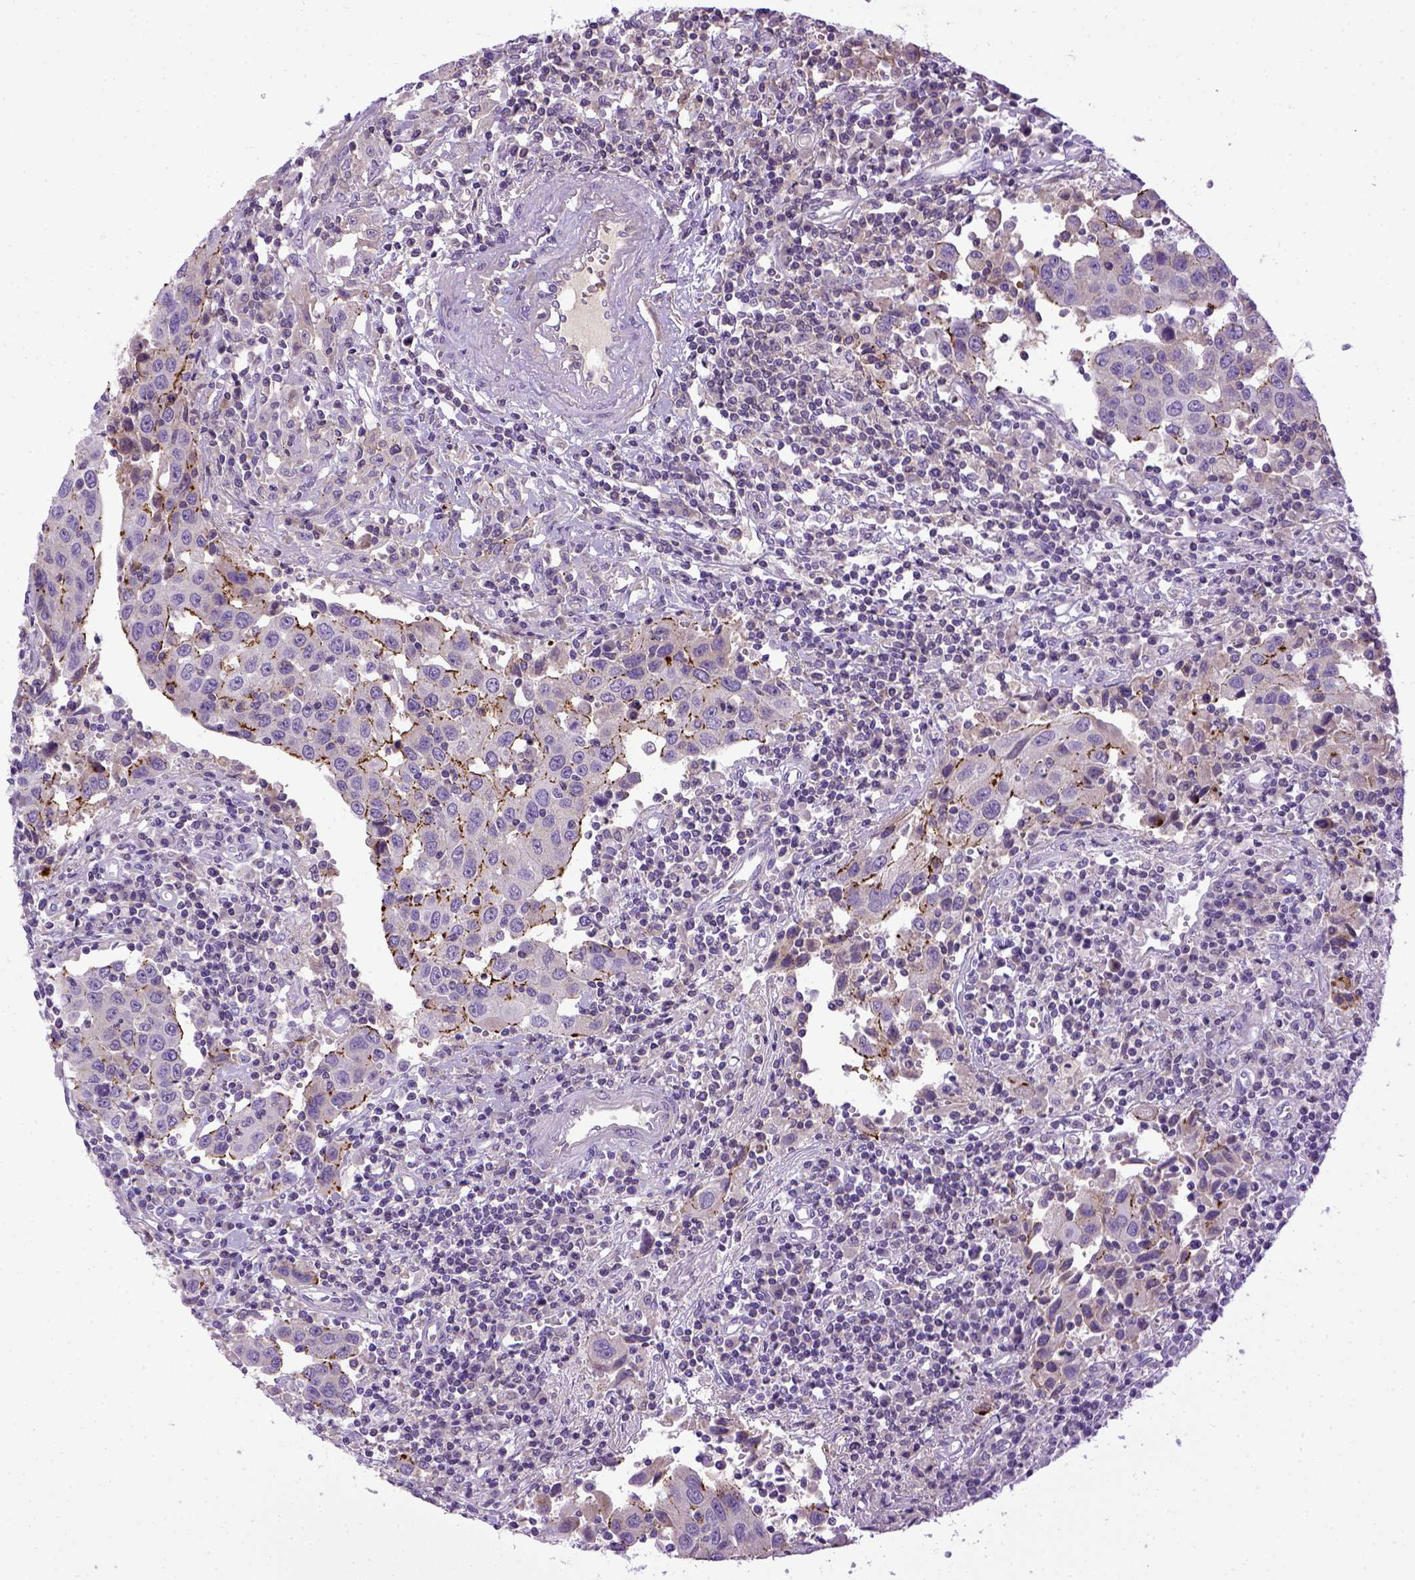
{"staining": {"intensity": "strong", "quantity": "25%-75%", "location": "cytoplasmic/membranous"}, "tissue": "urothelial cancer", "cell_type": "Tumor cells", "image_type": "cancer", "snomed": [{"axis": "morphology", "description": "Urothelial carcinoma, High grade"}, {"axis": "topography", "description": "Urinary bladder"}], "caption": "This photomicrograph demonstrates IHC staining of high-grade urothelial carcinoma, with high strong cytoplasmic/membranous staining in about 25%-75% of tumor cells.", "gene": "CDH1", "patient": {"sex": "female", "age": 85}}